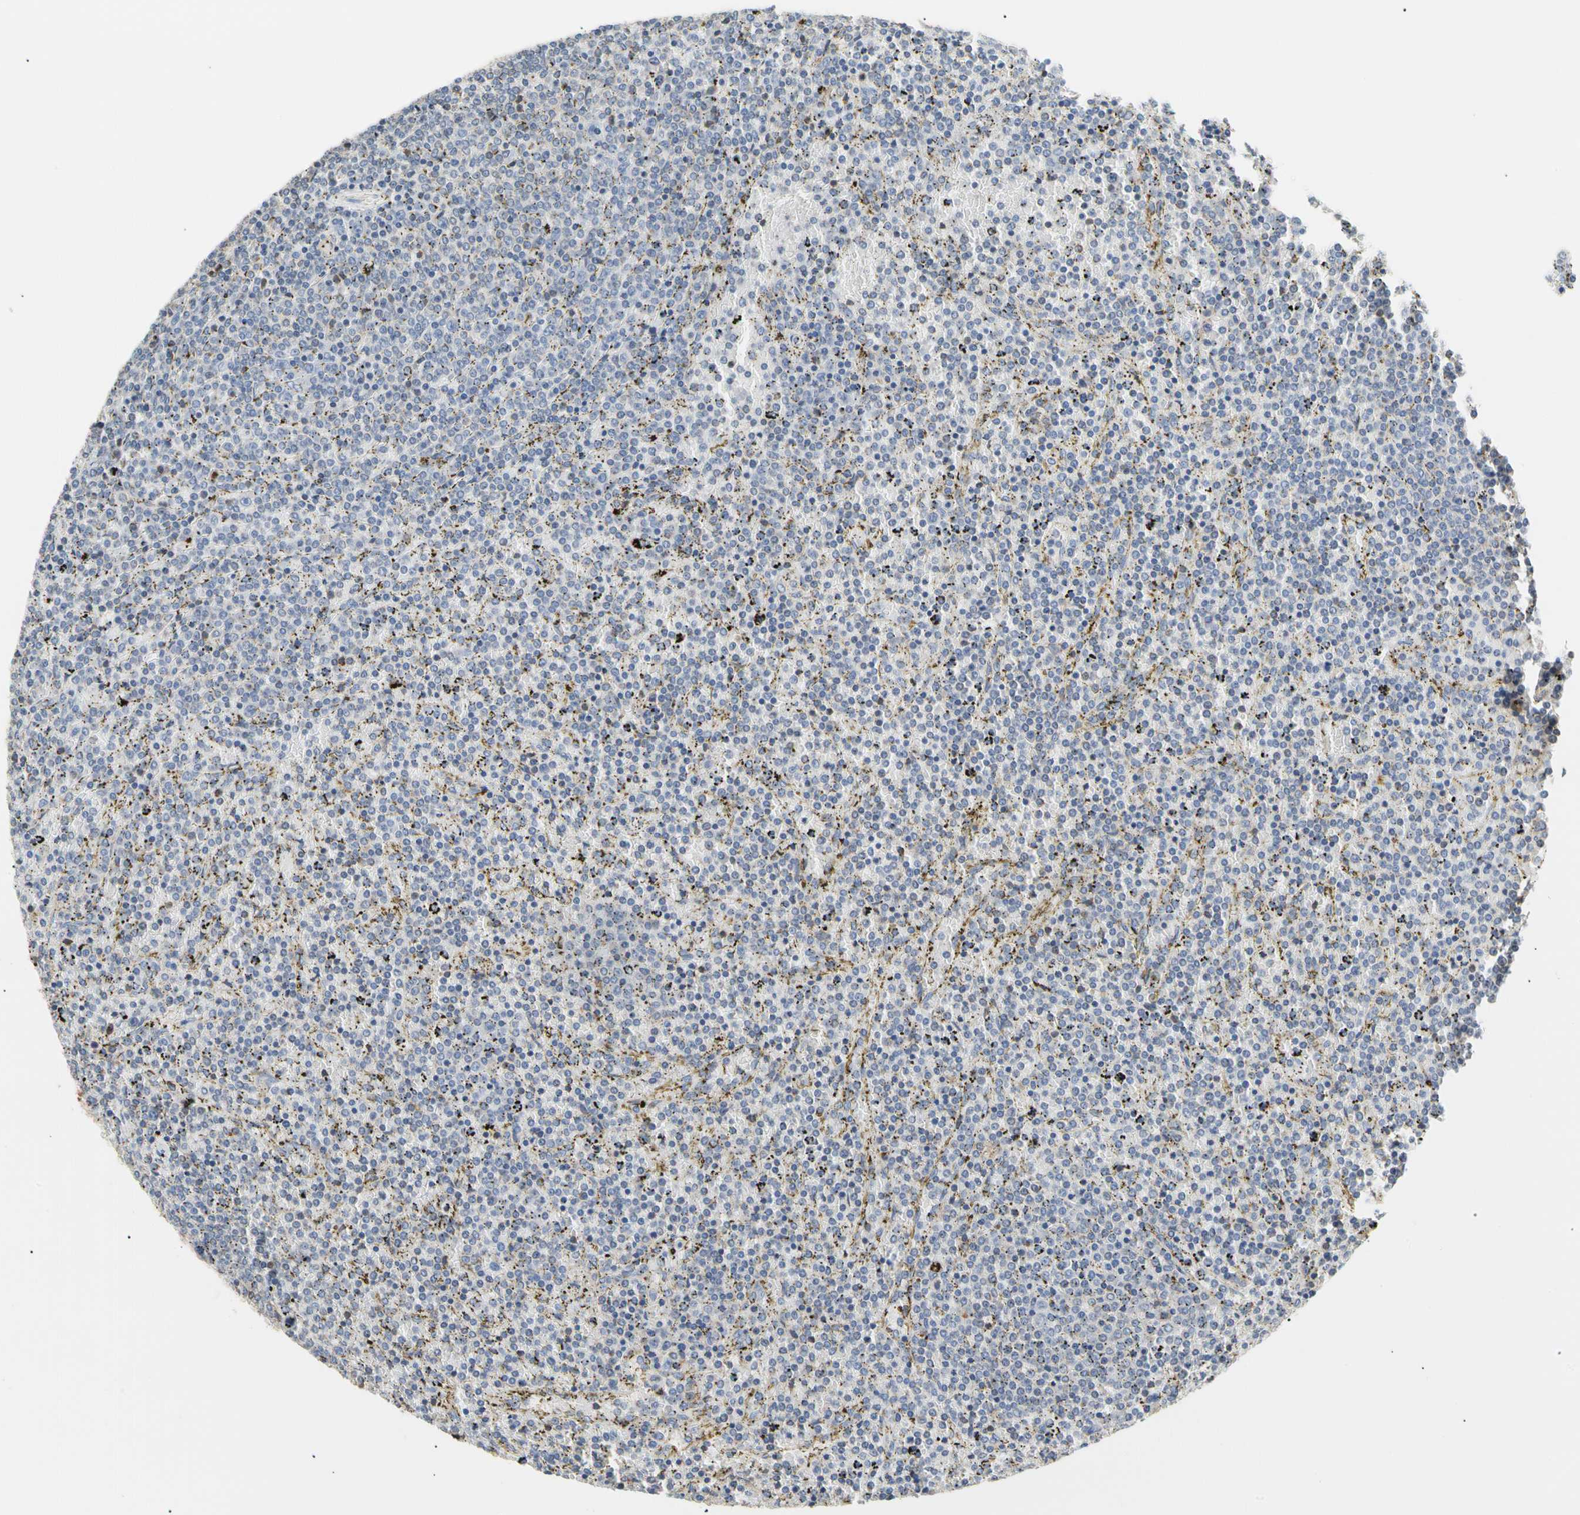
{"staining": {"intensity": "negative", "quantity": "none", "location": "none"}, "tissue": "lymphoma", "cell_type": "Tumor cells", "image_type": "cancer", "snomed": [{"axis": "morphology", "description": "Malignant lymphoma, non-Hodgkin's type, Low grade"}, {"axis": "topography", "description": "Spleen"}], "caption": "This is an immunohistochemistry (IHC) image of human malignant lymphoma, non-Hodgkin's type (low-grade). There is no staining in tumor cells.", "gene": "PLGRKT", "patient": {"sex": "female", "age": 77}}